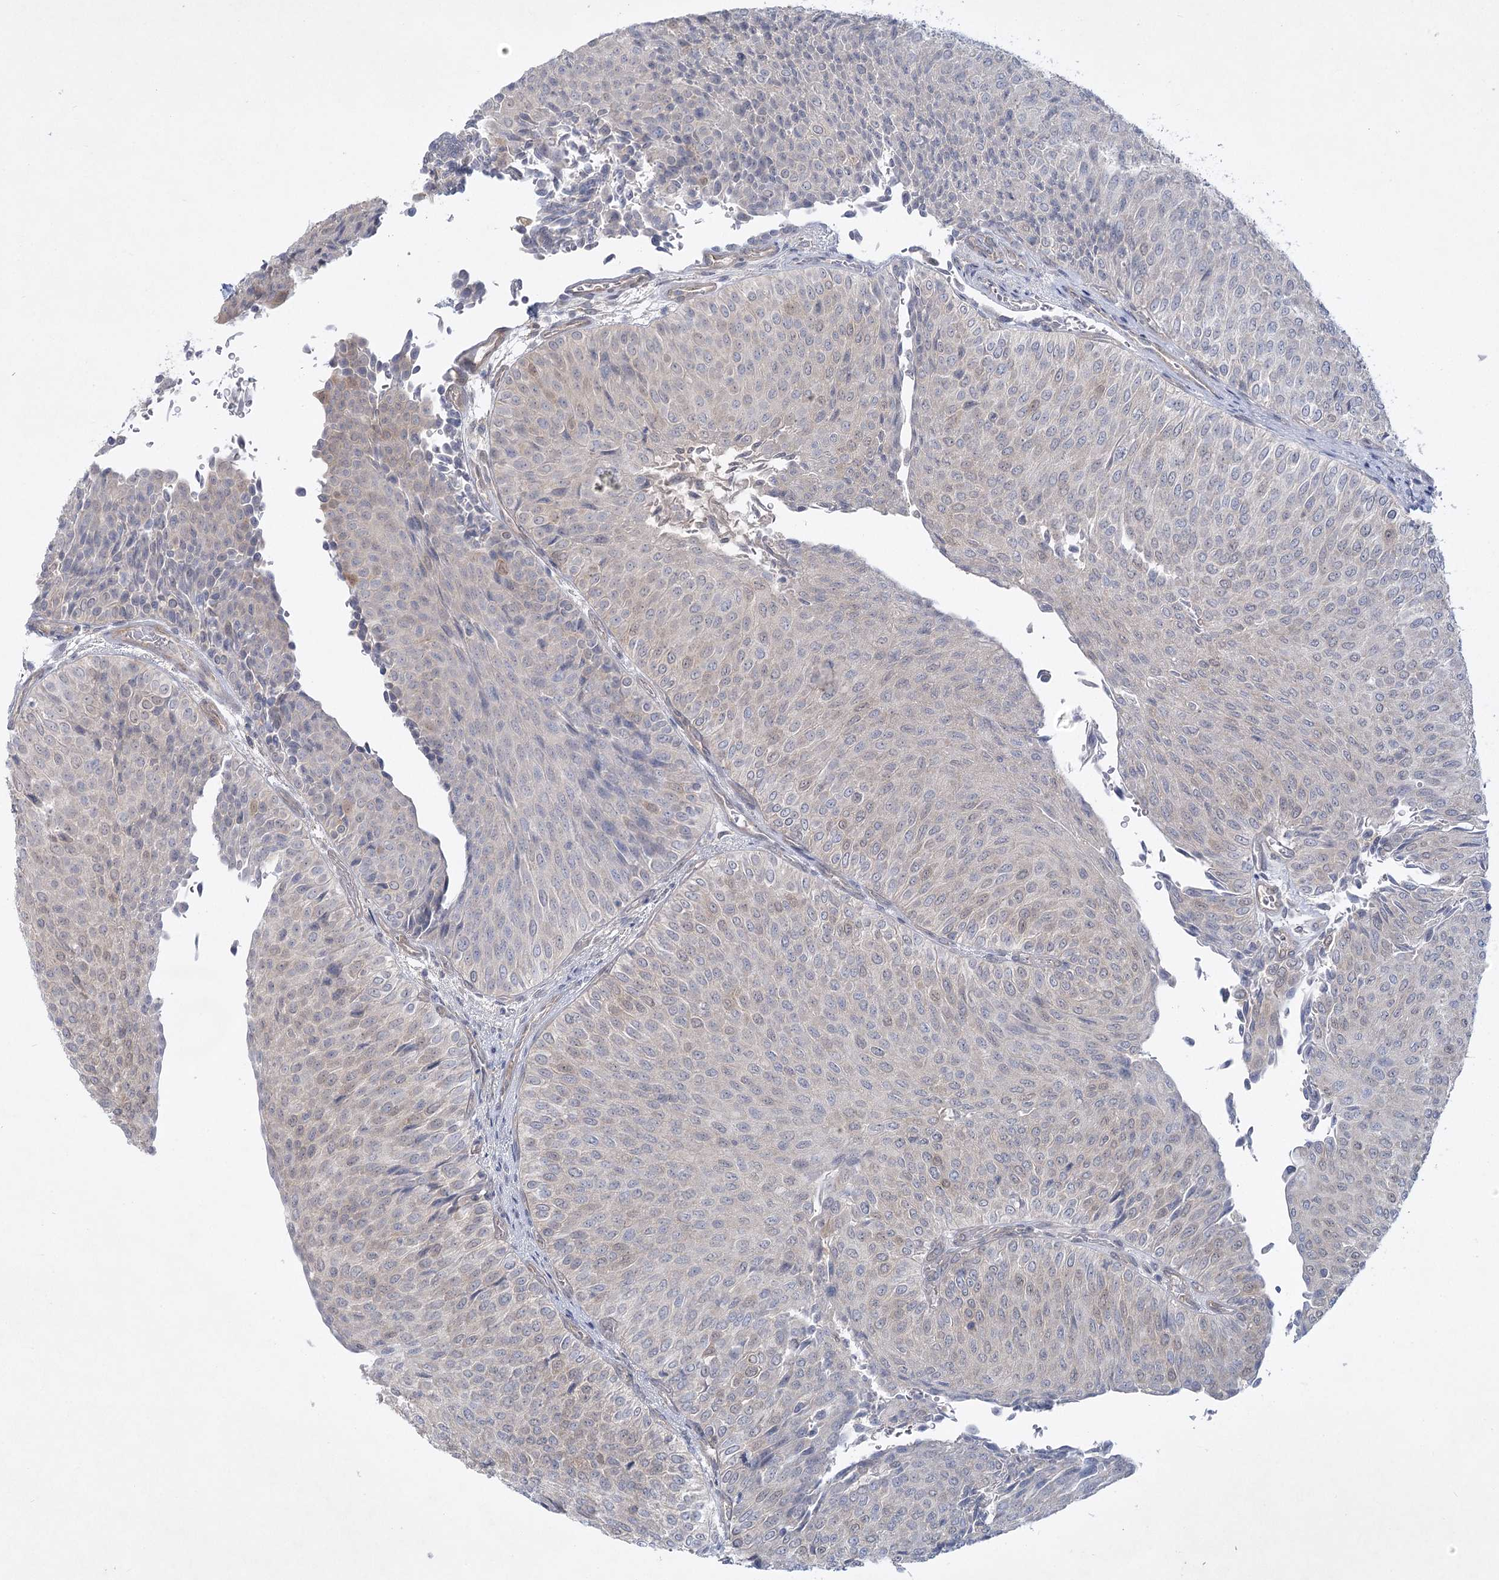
{"staining": {"intensity": "weak", "quantity": "<25%", "location": "cytoplasmic/membranous"}, "tissue": "urothelial cancer", "cell_type": "Tumor cells", "image_type": "cancer", "snomed": [{"axis": "morphology", "description": "Urothelial carcinoma, Low grade"}, {"axis": "topography", "description": "Urinary bladder"}], "caption": "Immunohistochemistry (IHC) micrograph of urothelial carcinoma (low-grade) stained for a protein (brown), which exhibits no expression in tumor cells.", "gene": "AAMDC", "patient": {"sex": "male", "age": 78}}